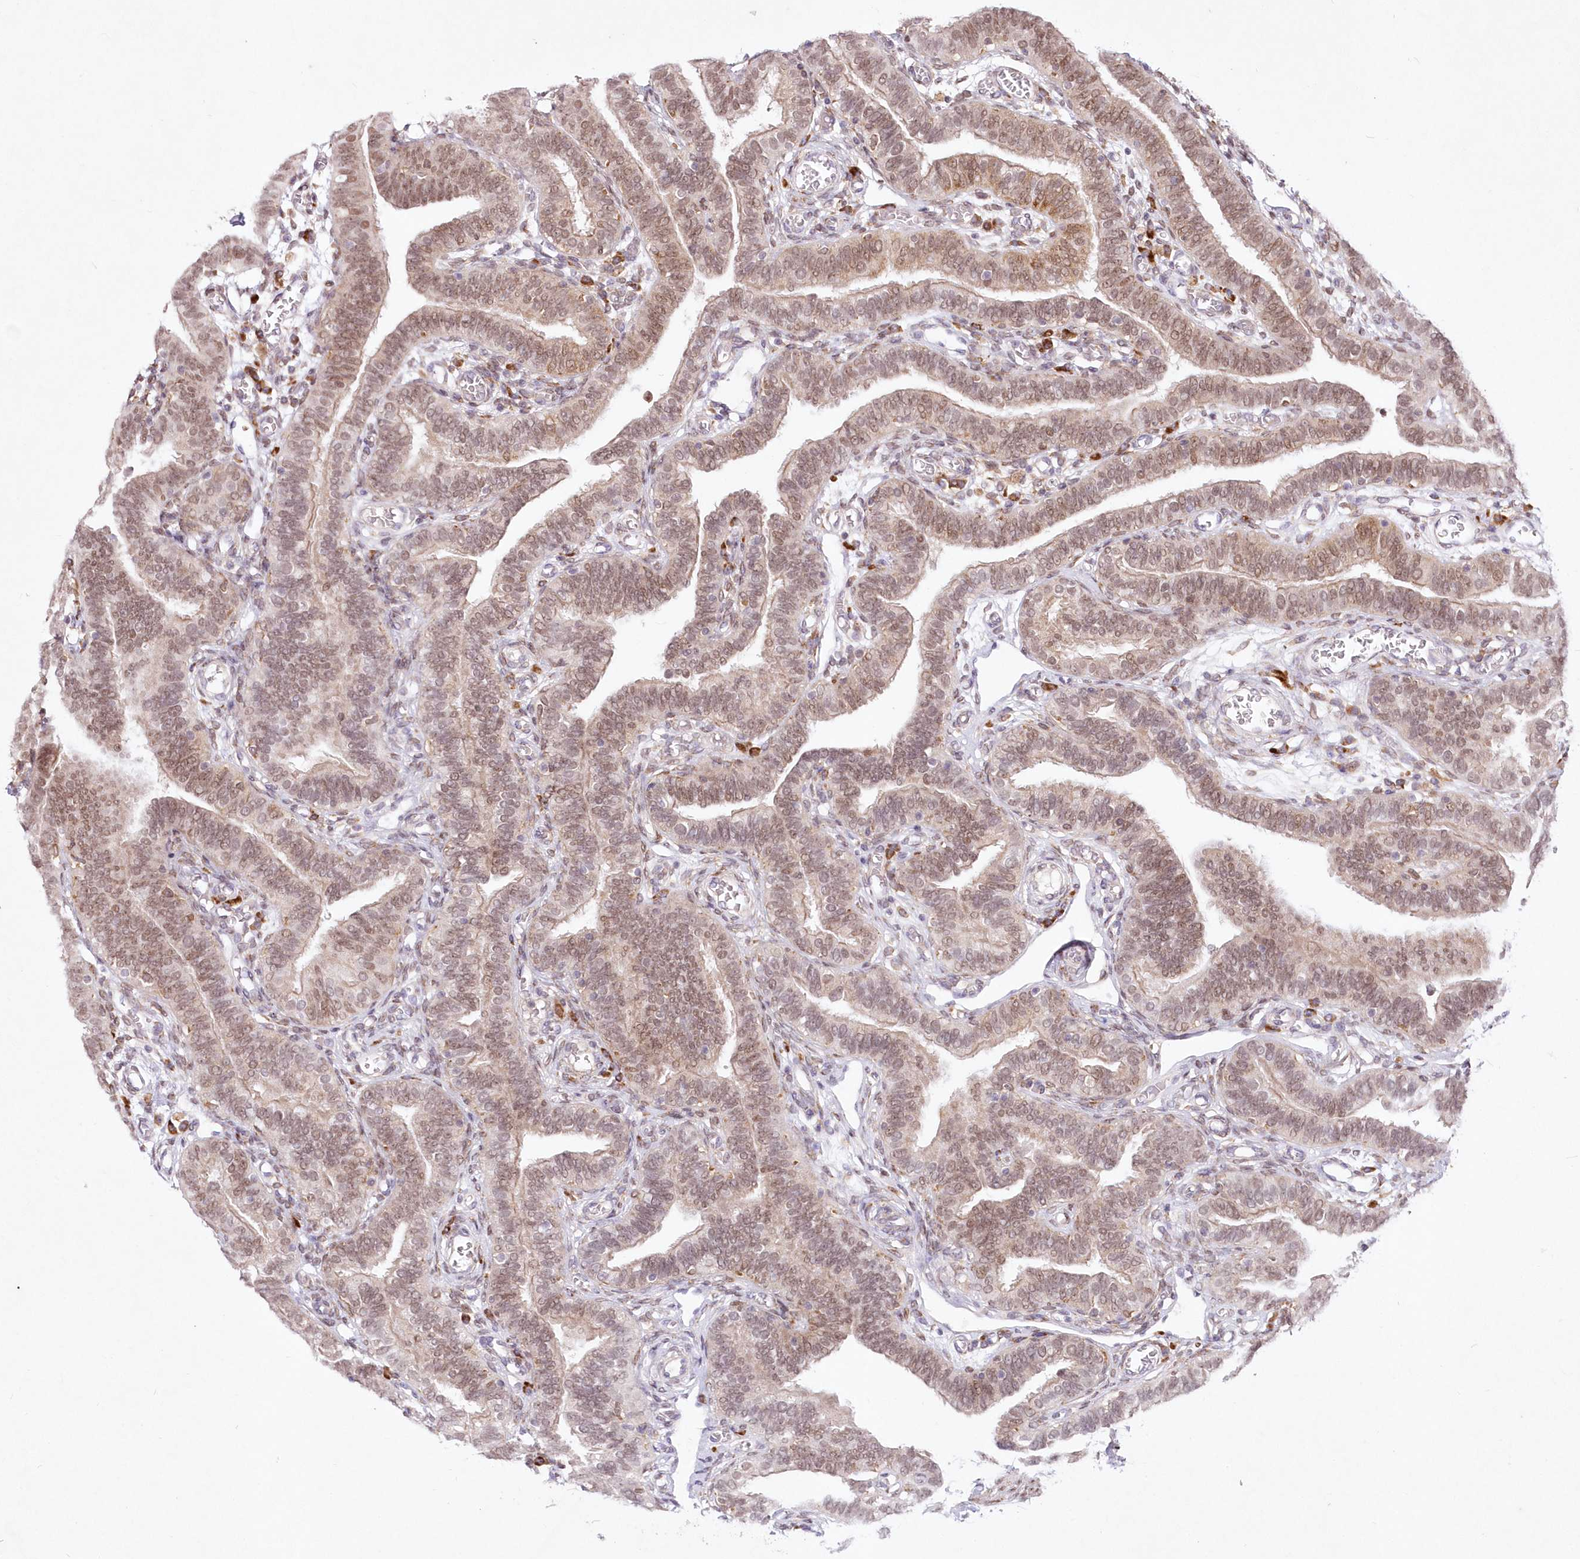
{"staining": {"intensity": "weak", "quantity": "25%-75%", "location": "nuclear"}, "tissue": "fallopian tube", "cell_type": "Glandular cells", "image_type": "normal", "snomed": [{"axis": "morphology", "description": "Normal tissue, NOS"}, {"axis": "topography", "description": "Fallopian tube"}], "caption": "This image shows IHC staining of unremarkable fallopian tube, with low weak nuclear positivity in about 25%-75% of glandular cells.", "gene": "LDB1", "patient": {"sex": "female", "age": 39}}